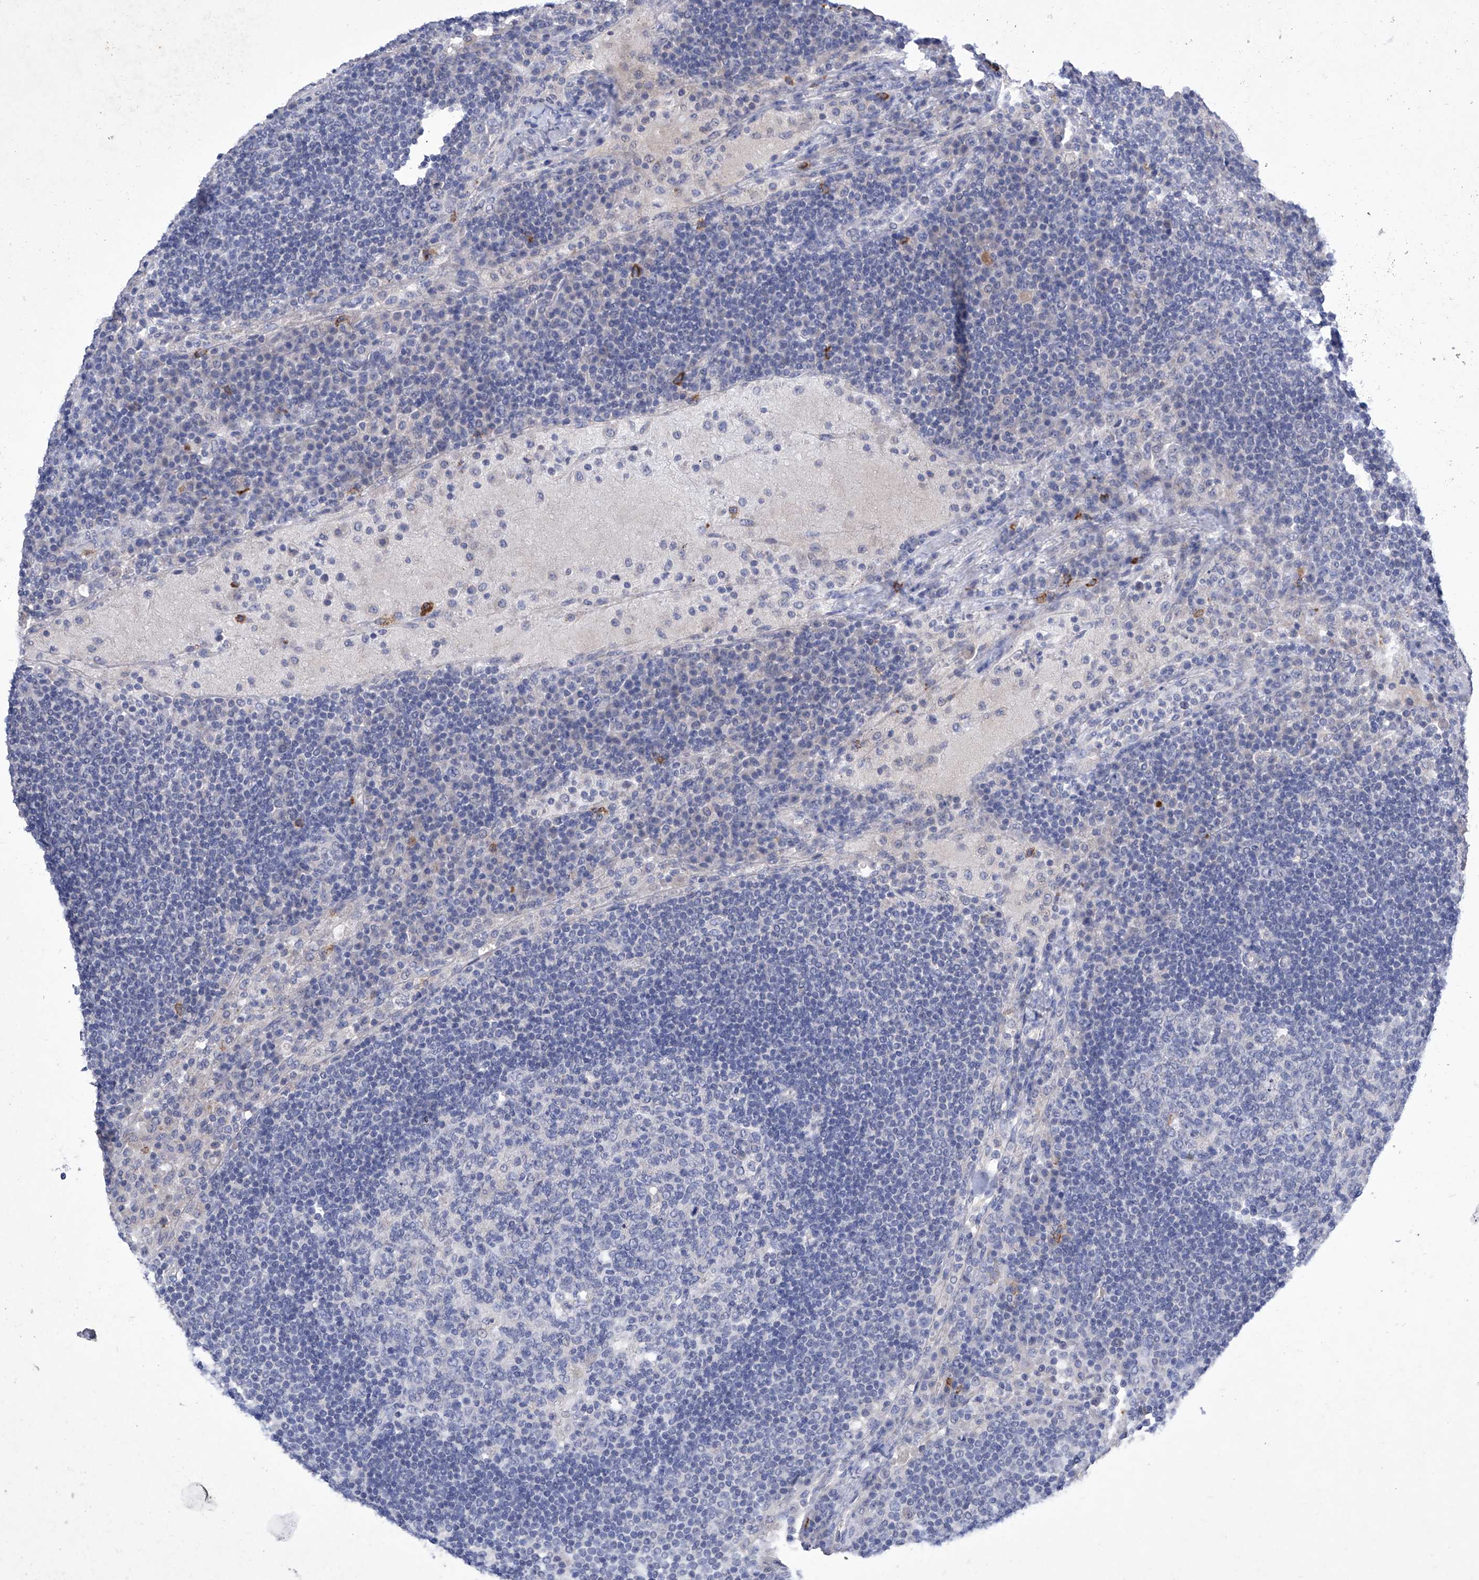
{"staining": {"intensity": "negative", "quantity": "none", "location": "none"}, "tissue": "lymph node", "cell_type": "Germinal center cells", "image_type": "normal", "snomed": [{"axis": "morphology", "description": "Normal tissue, NOS"}, {"axis": "topography", "description": "Lymph node"}], "caption": "The histopathology image demonstrates no significant expression in germinal center cells of lymph node.", "gene": "IFNL2", "patient": {"sex": "female", "age": 53}}